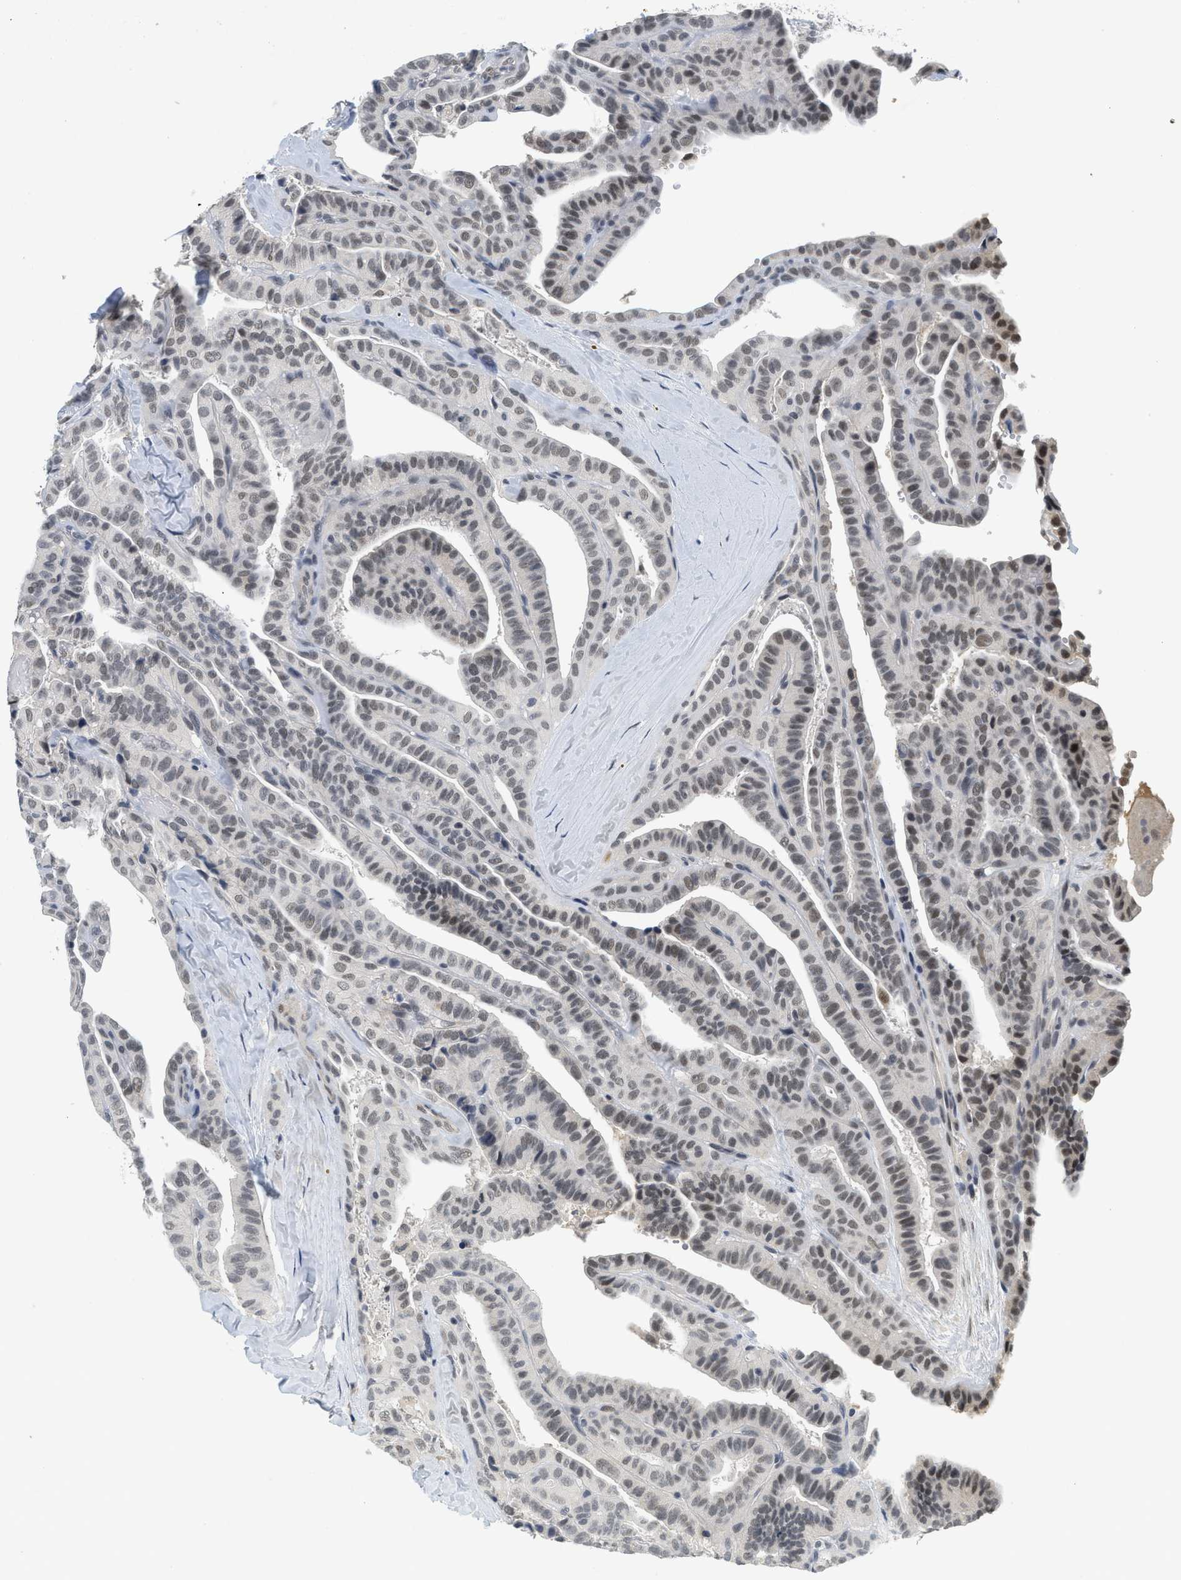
{"staining": {"intensity": "moderate", "quantity": "25%-75%", "location": "nuclear"}, "tissue": "thyroid cancer", "cell_type": "Tumor cells", "image_type": "cancer", "snomed": [{"axis": "morphology", "description": "Papillary adenocarcinoma, NOS"}, {"axis": "topography", "description": "Thyroid gland"}], "caption": "IHC (DAB) staining of thyroid cancer shows moderate nuclear protein expression in approximately 25%-75% of tumor cells. Nuclei are stained in blue.", "gene": "MZF1", "patient": {"sex": "male", "age": 77}}